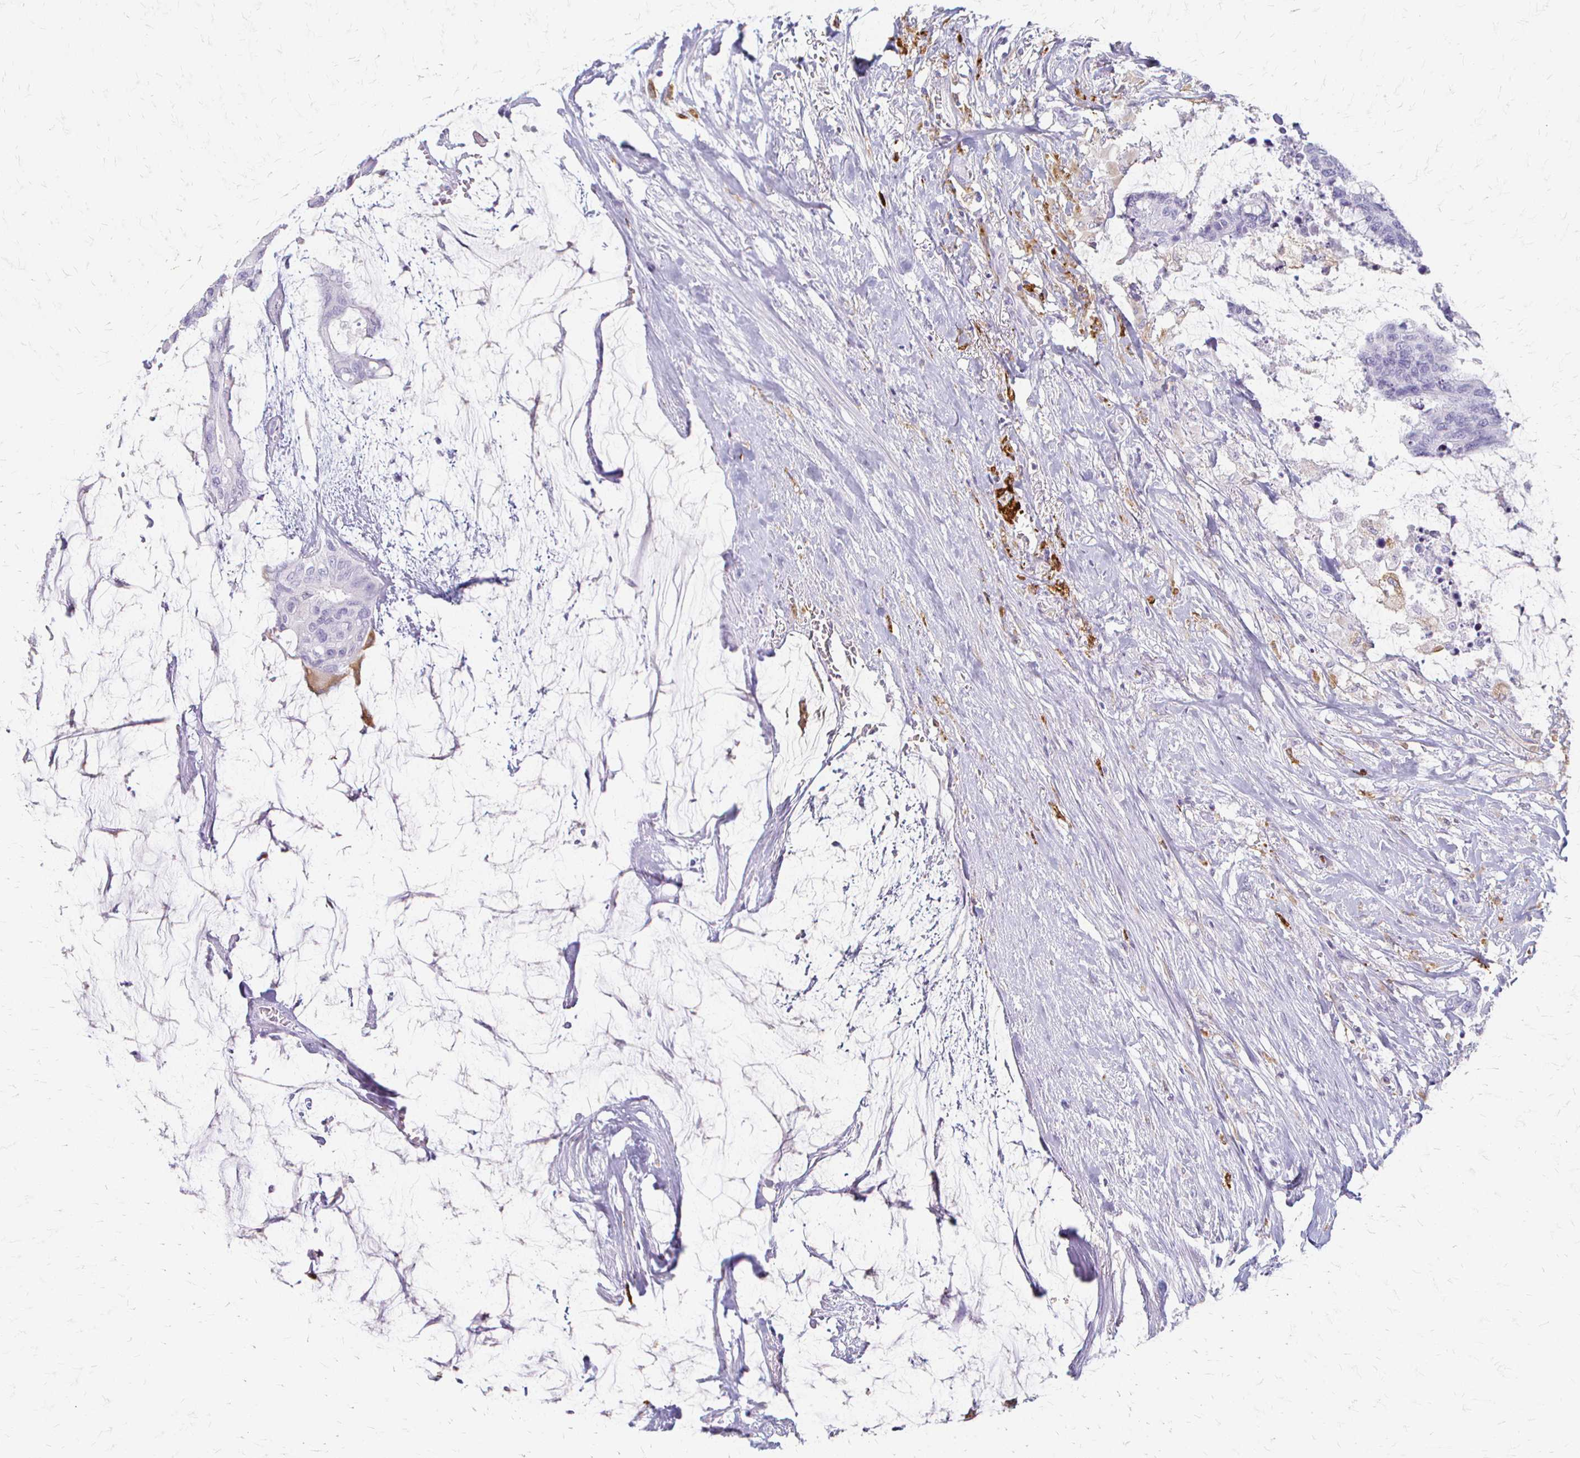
{"staining": {"intensity": "negative", "quantity": "none", "location": "none"}, "tissue": "colorectal cancer", "cell_type": "Tumor cells", "image_type": "cancer", "snomed": [{"axis": "morphology", "description": "Adenocarcinoma, NOS"}, {"axis": "topography", "description": "Rectum"}], "caption": "Immunohistochemical staining of human adenocarcinoma (colorectal) exhibits no significant expression in tumor cells.", "gene": "ACP5", "patient": {"sex": "female", "age": 59}}